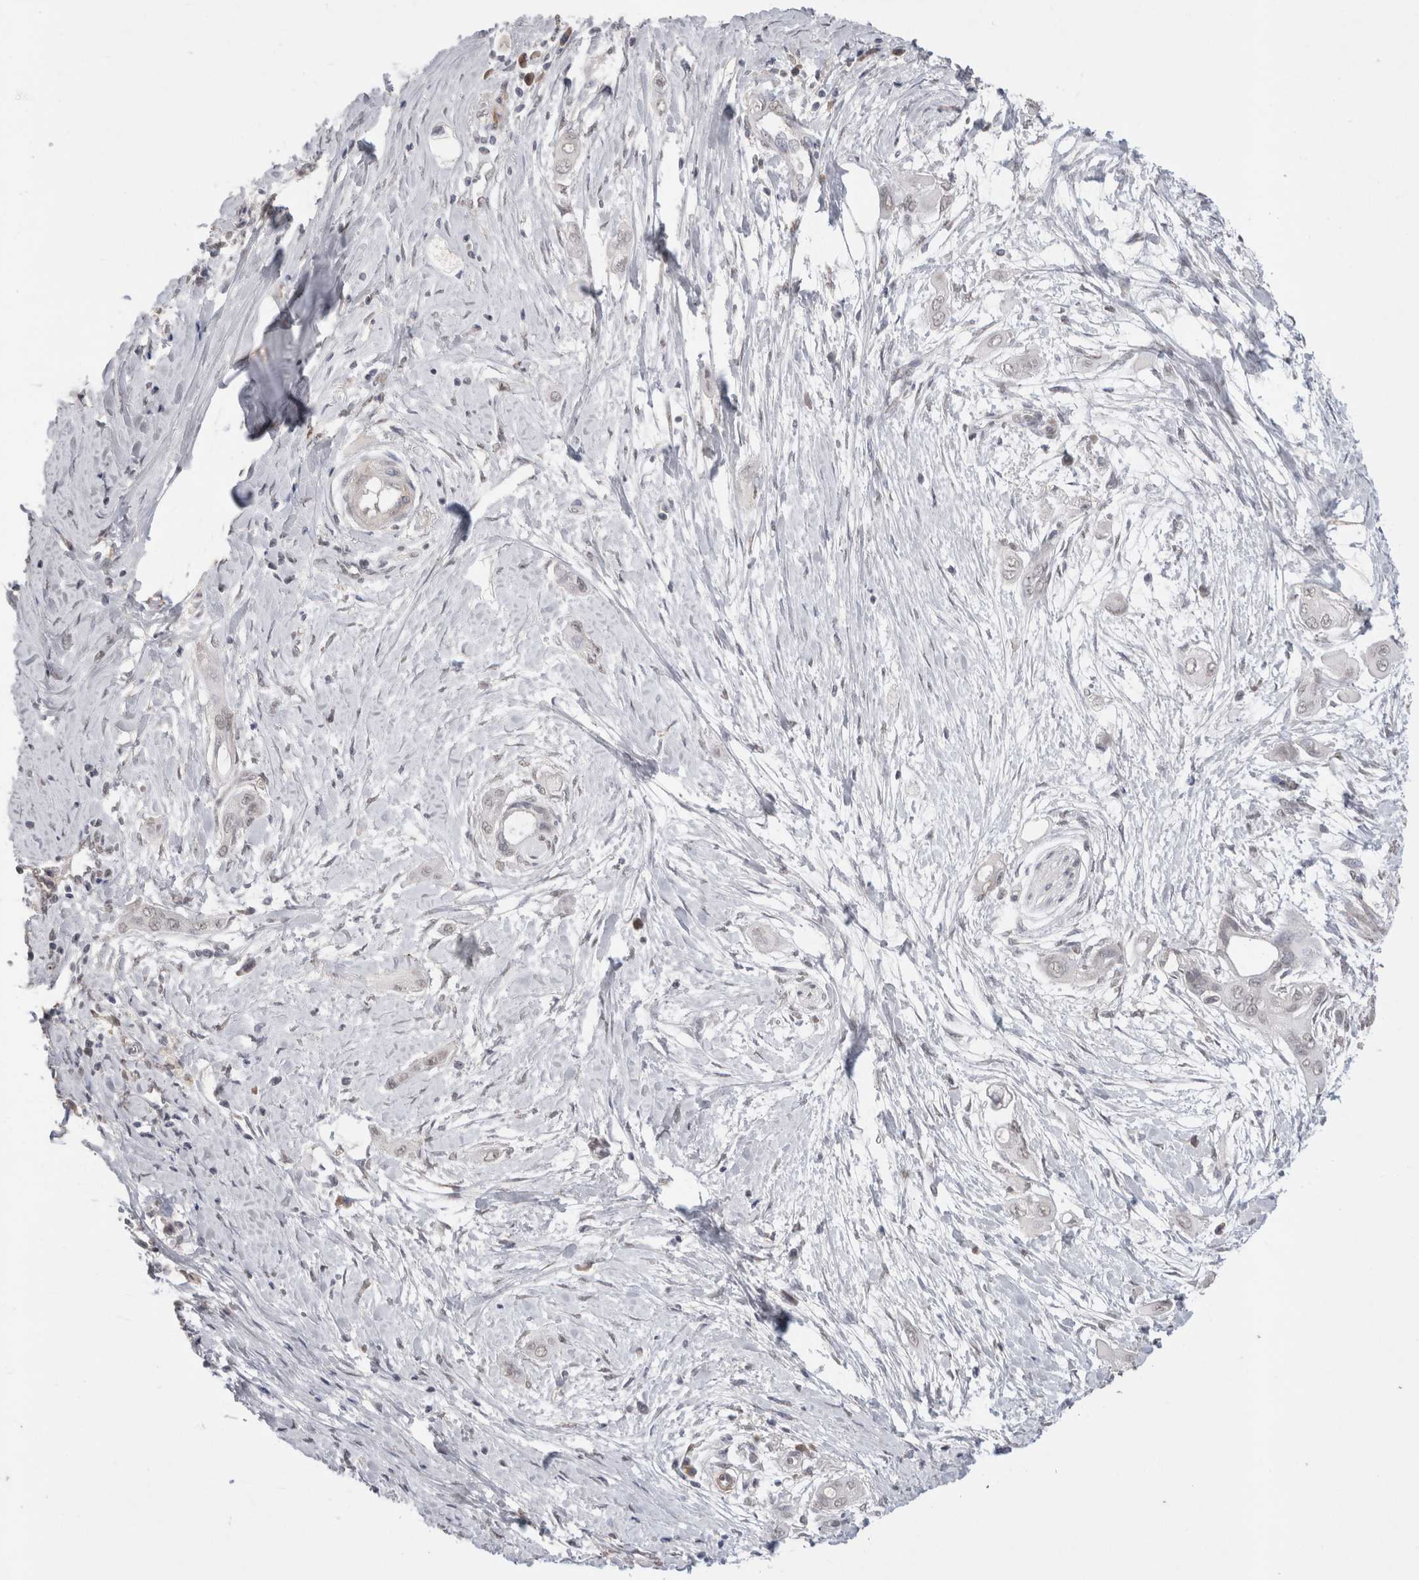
{"staining": {"intensity": "negative", "quantity": "none", "location": "none"}, "tissue": "pancreatic cancer", "cell_type": "Tumor cells", "image_type": "cancer", "snomed": [{"axis": "morphology", "description": "Adenocarcinoma, NOS"}, {"axis": "topography", "description": "Pancreas"}], "caption": "Immunohistochemical staining of pancreatic cancer reveals no significant positivity in tumor cells.", "gene": "CDH13", "patient": {"sex": "male", "age": 59}}